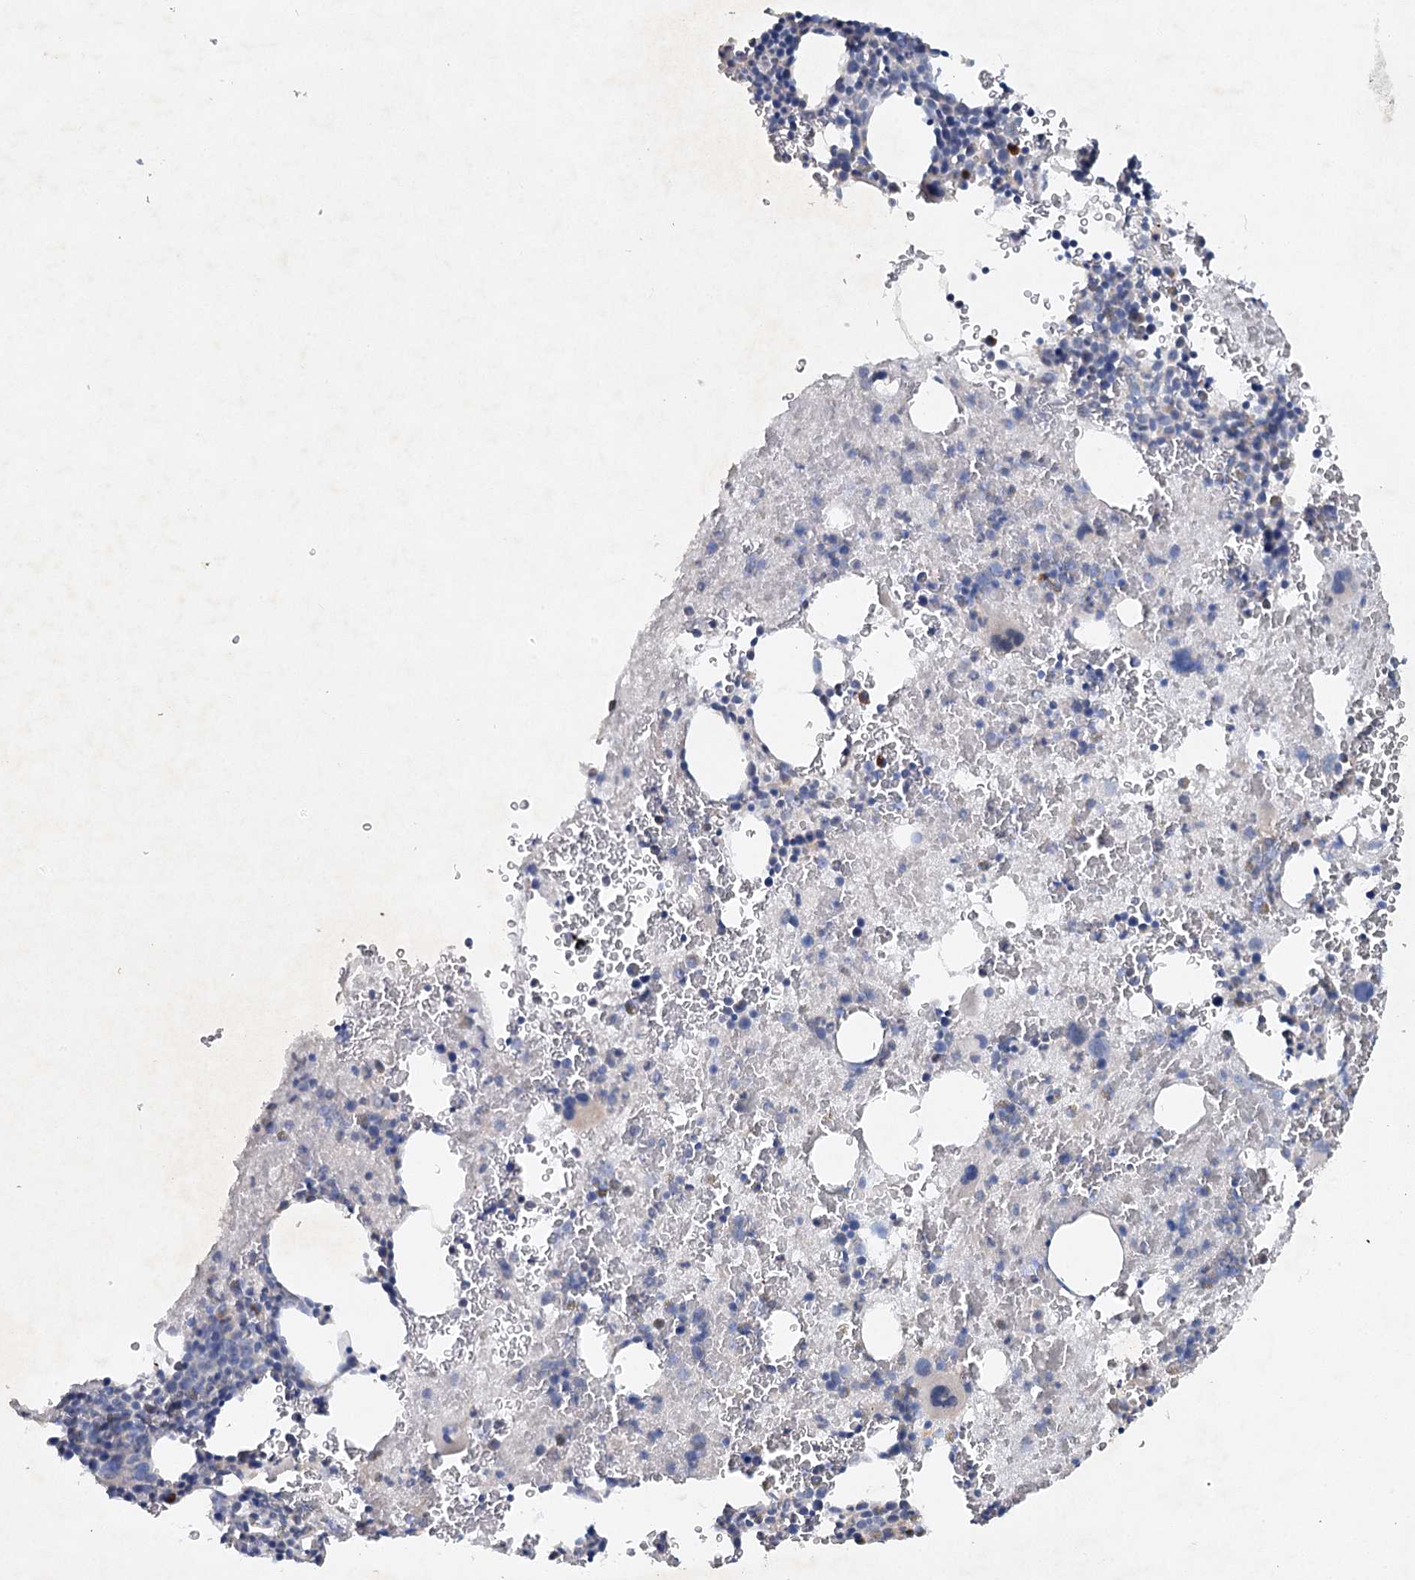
{"staining": {"intensity": "negative", "quantity": "none", "location": "none"}, "tissue": "bone marrow", "cell_type": "Hematopoietic cells", "image_type": "normal", "snomed": [{"axis": "morphology", "description": "Normal tissue, NOS"}, {"axis": "topography", "description": "Bone marrow"}], "caption": "DAB (3,3'-diaminobenzidine) immunohistochemical staining of unremarkable human bone marrow exhibits no significant expression in hematopoietic cells. The staining is performed using DAB brown chromogen with nuclei counter-stained in using hematoxylin.", "gene": "RFX6", "patient": {"sex": "male", "age": 36}}